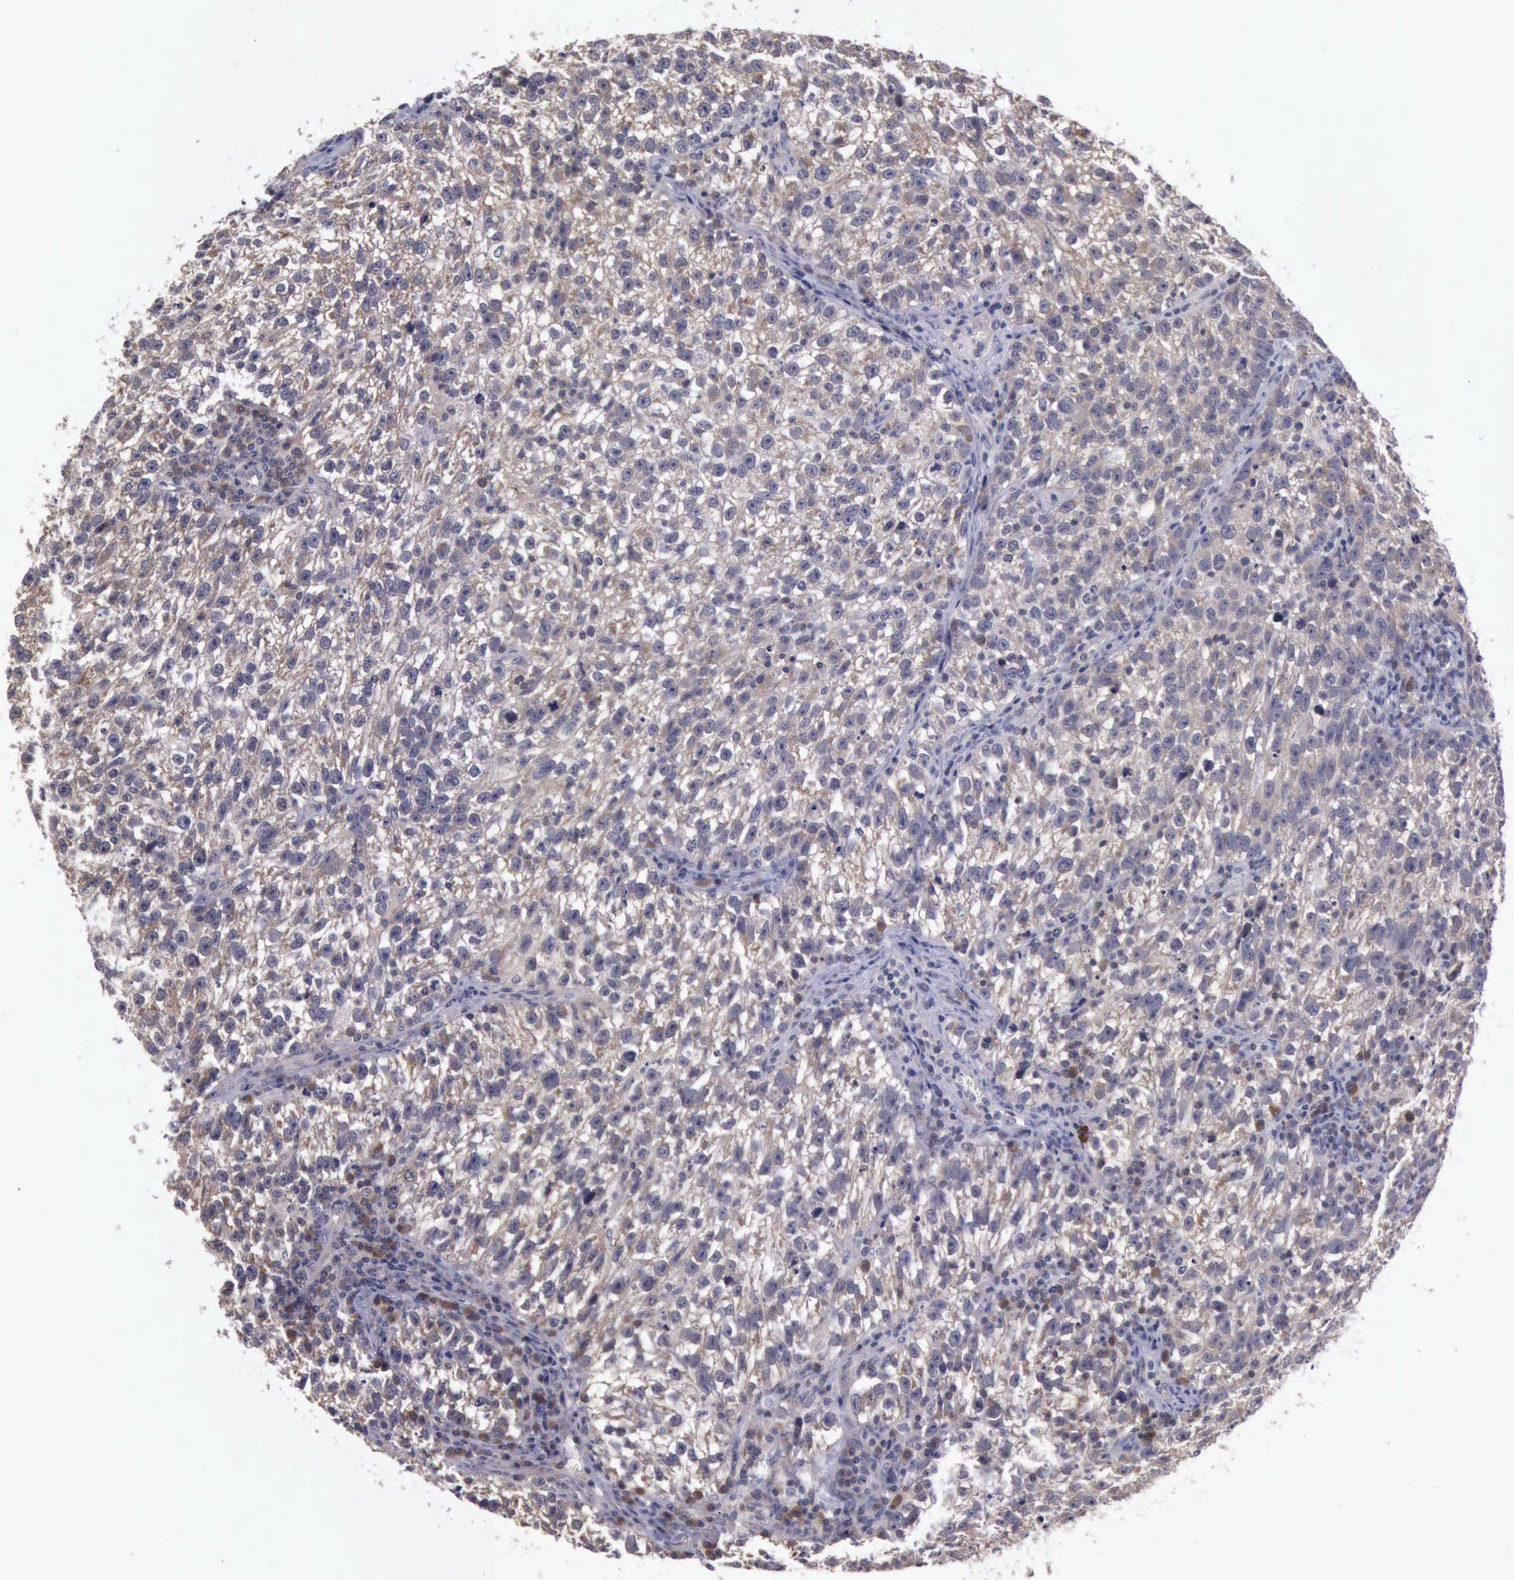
{"staining": {"intensity": "negative", "quantity": "none", "location": "none"}, "tissue": "testis cancer", "cell_type": "Tumor cells", "image_type": "cancer", "snomed": [{"axis": "morphology", "description": "Seminoma, NOS"}, {"axis": "topography", "description": "Testis"}], "caption": "Protein analysis of testis seminoma reveals no significant positivity in tumor cells.", "gene": "RAB39B", "patient": {"sex": "male", "age": 38}}